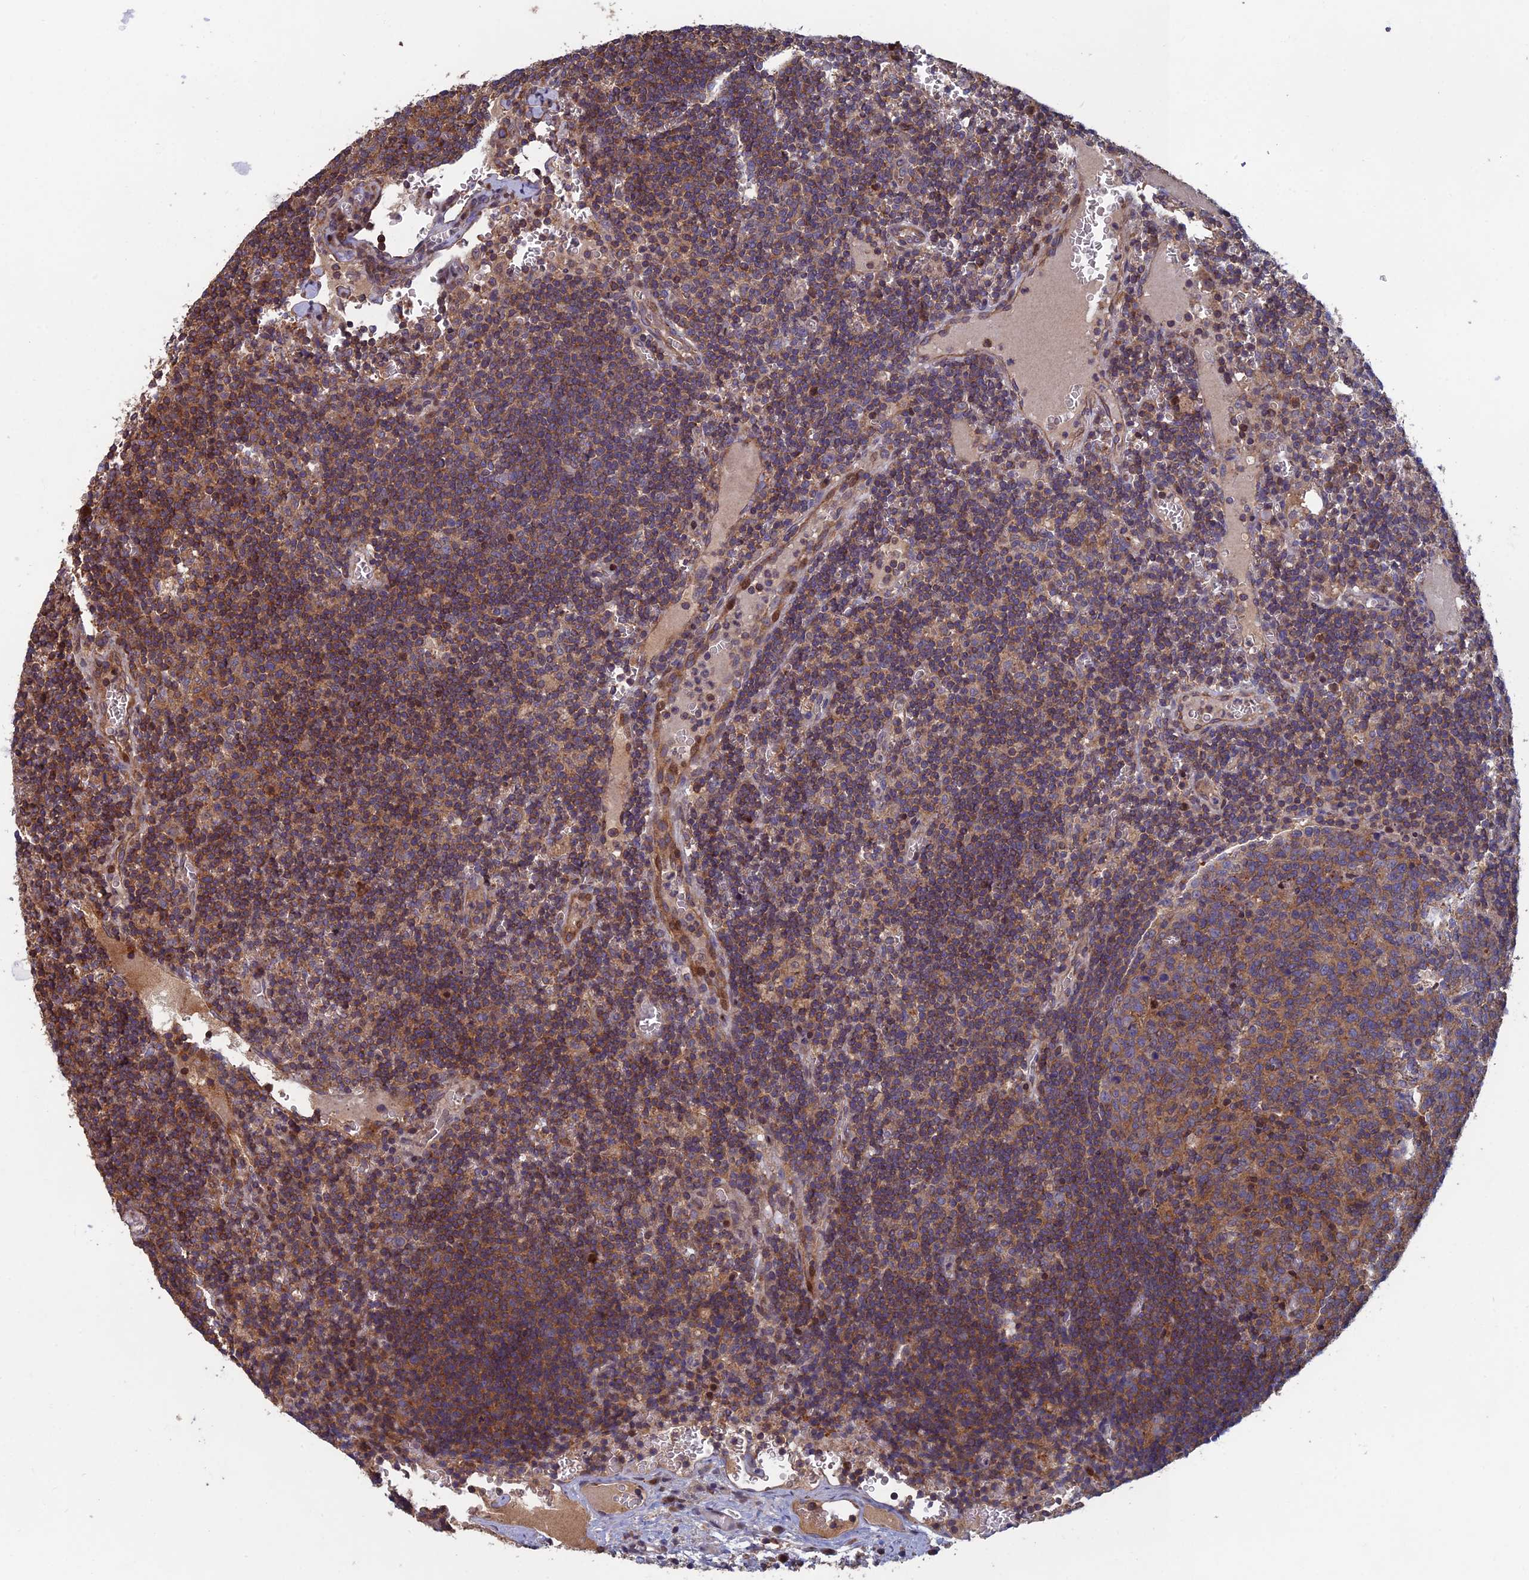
{"staining": {"intensity": "moderate", "quantity": ">75%", "location": "cytoplasmic/membranous"}, "tissue": "lymph node", "cell_type": "Germinal center cells", "image_type": "normal", "snomed": [{"axis": "morphology", "description": "Normal tissue, NOS"}, {"axis": "topography", "description": "Lymph node"}], "caption": "Germinal center cells display medium levels of moderate cytoplasmic/membranous staining in approximately >75% of cells in unremarkable lymph node.", "gene": "C15orf62", "patient": {"sex": "female", "age": 73}}